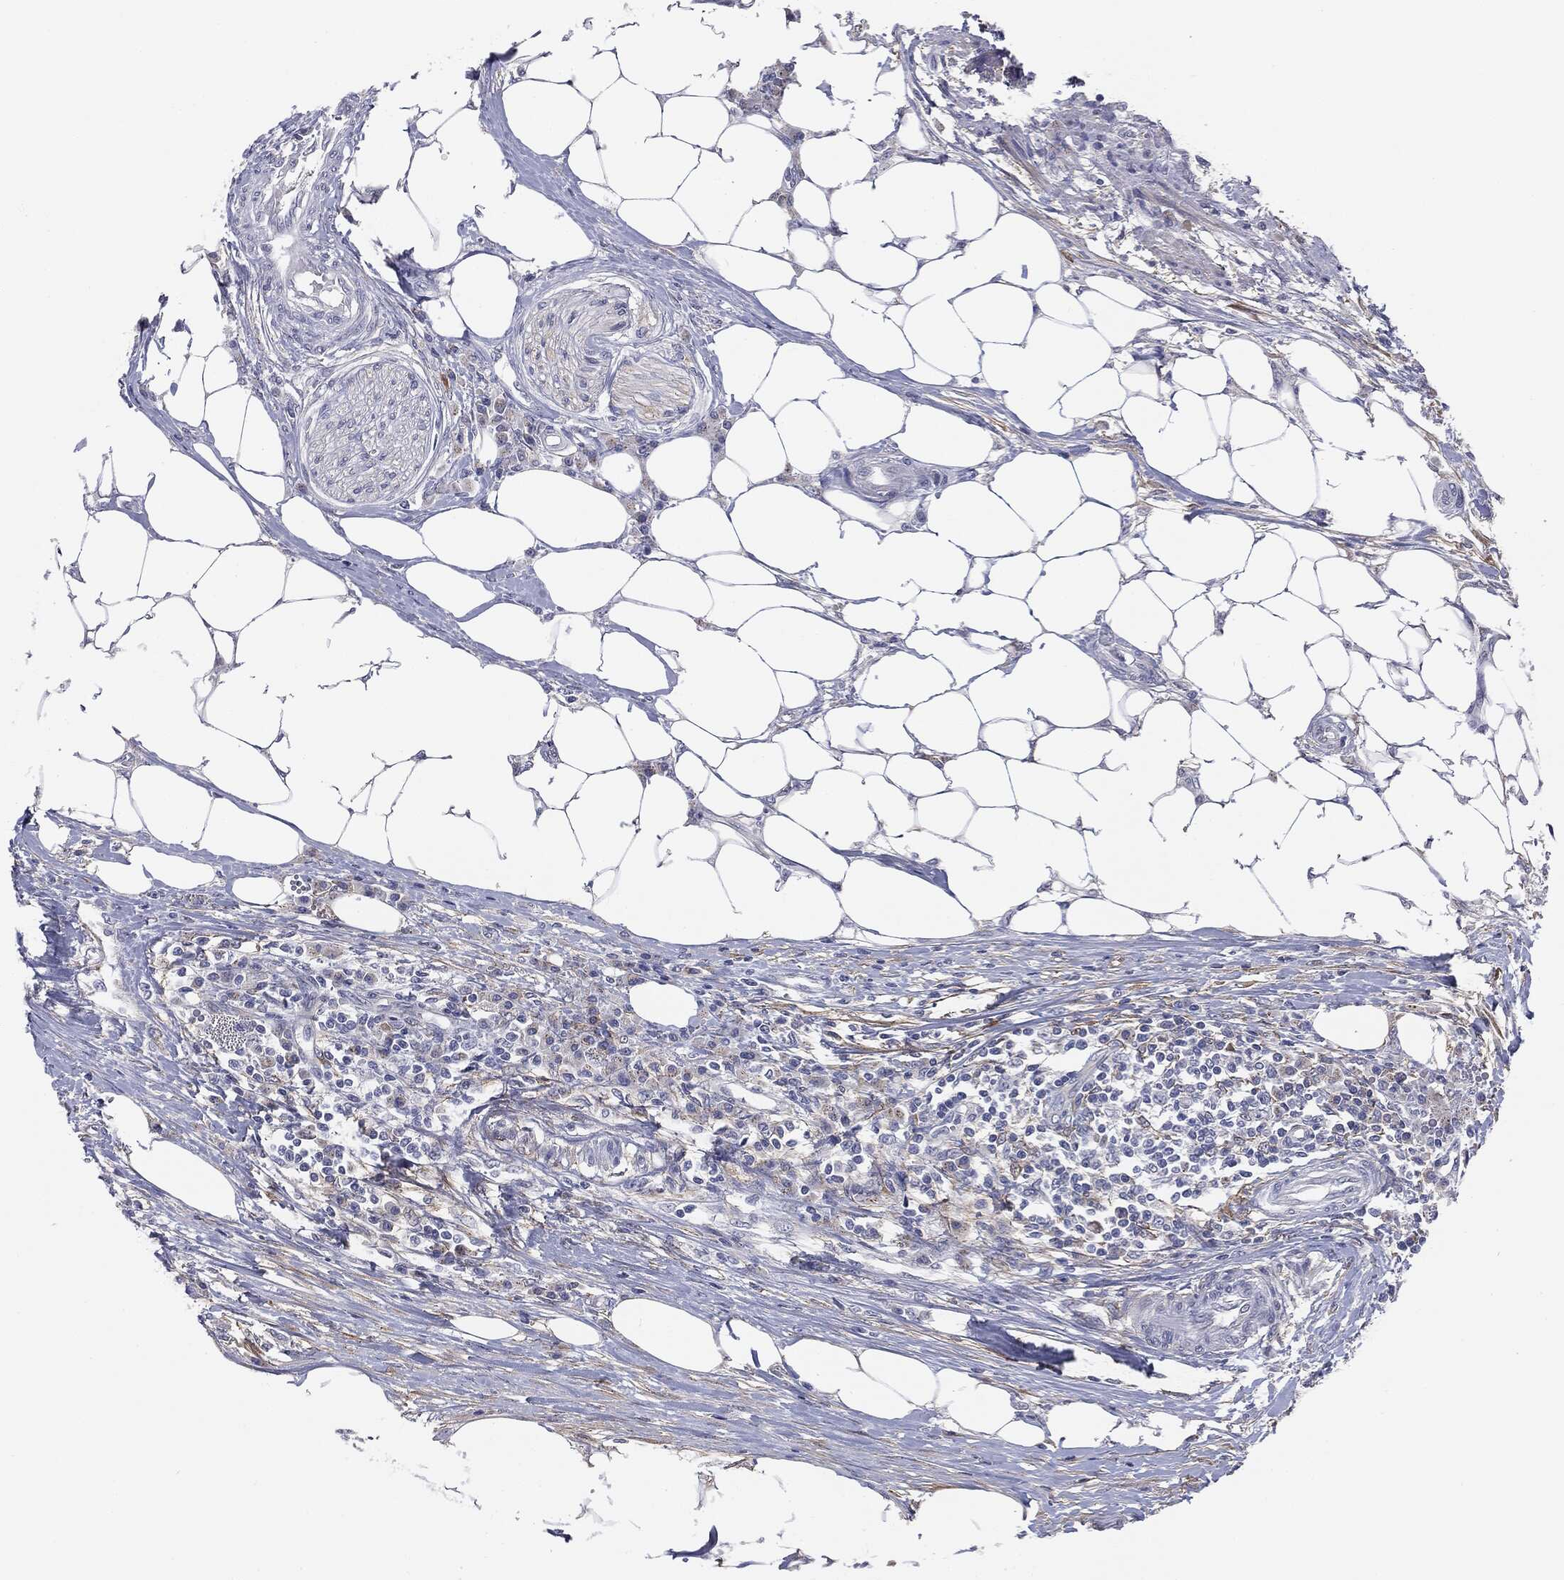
{"staining": {"intensity": "negative", "quantity": "none", "location": "none"}, "tissue": "colorectal cancer", "cell_type": "Tumor cells", "image_type": "cancer", "snomed": [{"axis": "morphology", "description": "Adenocarcinoma, NOS"}, {"axis": "topography", "description": "Colon"}], "caption": "An image of human adenocarcinoma (colorectal) is negative for staining in tumor cells.", "gene": "KRT5", "patient": {"sex": "male", "age": 71}}